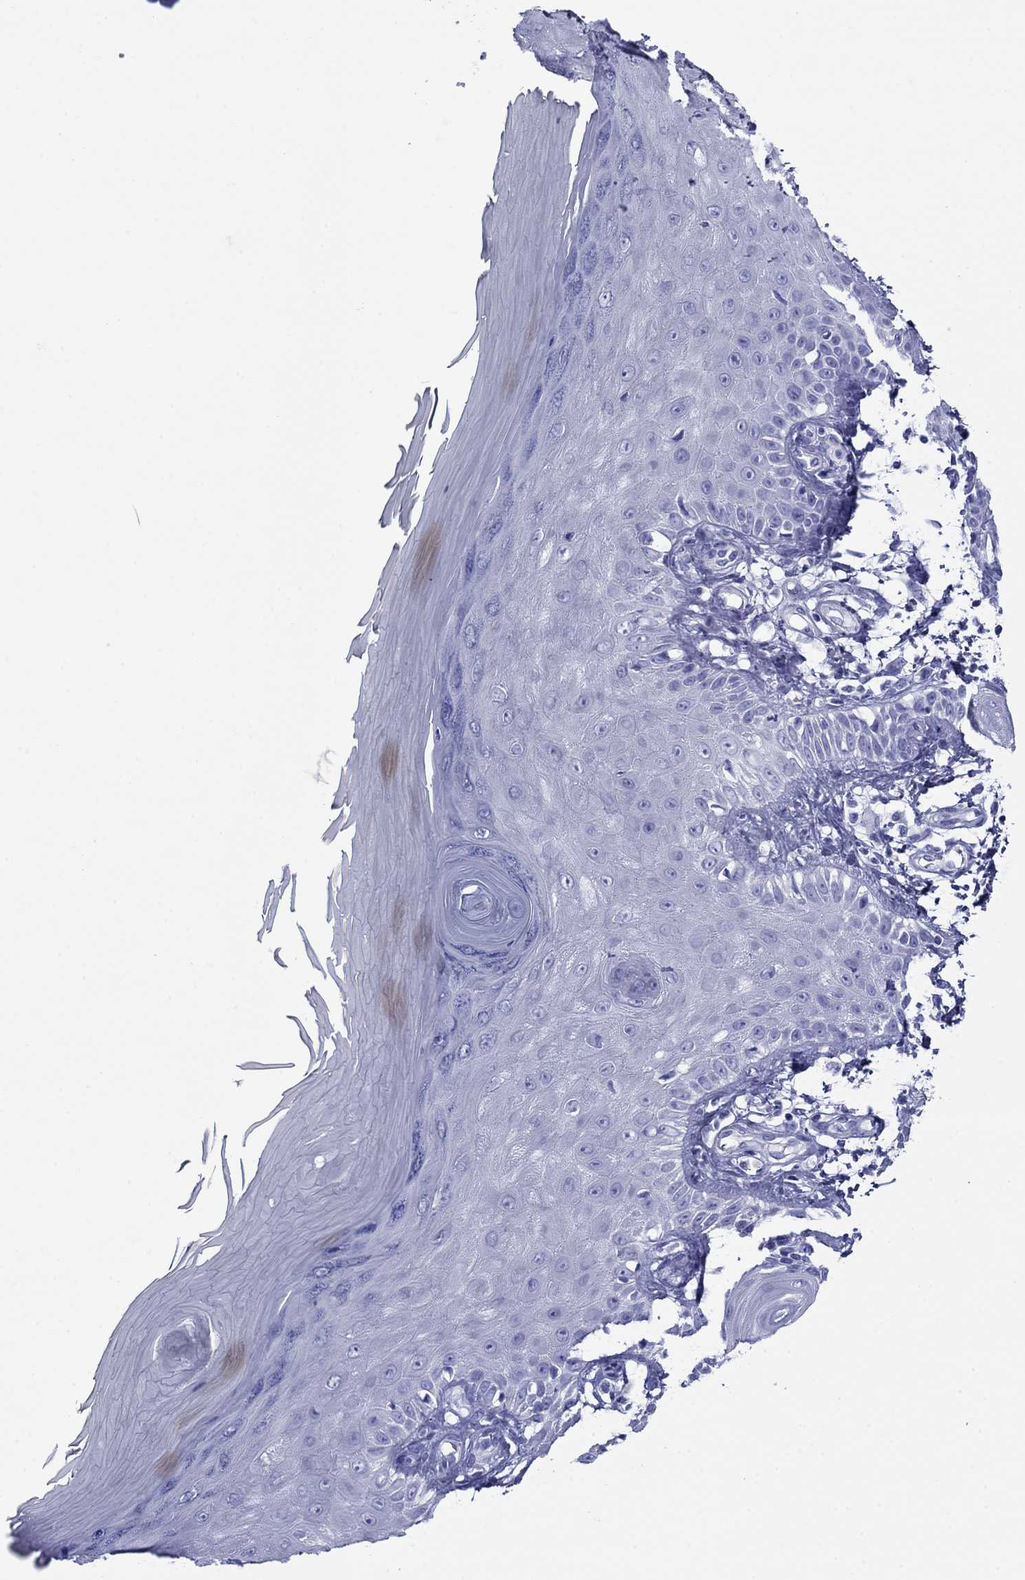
{"staining": {"intensity": "negative", "quantity": "none", "location": "none"}, "tissue": "skin", "cell_type": "Fibroblasts", "image_type": "normal", "snomed": [{"axis": "morphology", "description": "Normal tissue, NOS"}, {"axis": "morphology", "description": "Inflammation, NOS"}, {"axis": "morphology", "description": "Fibrosis, NOS"}, {"axis": "topography", "description": "Skin"}], "caption": "A high-resolution photomicrograph shows immunohistochemistry (IHC) staining of benign skin, which demonstrates no significant positivity in fibroblasts.", "gene": "ROM1", "patient": {"sex": "male", "age": 71}}